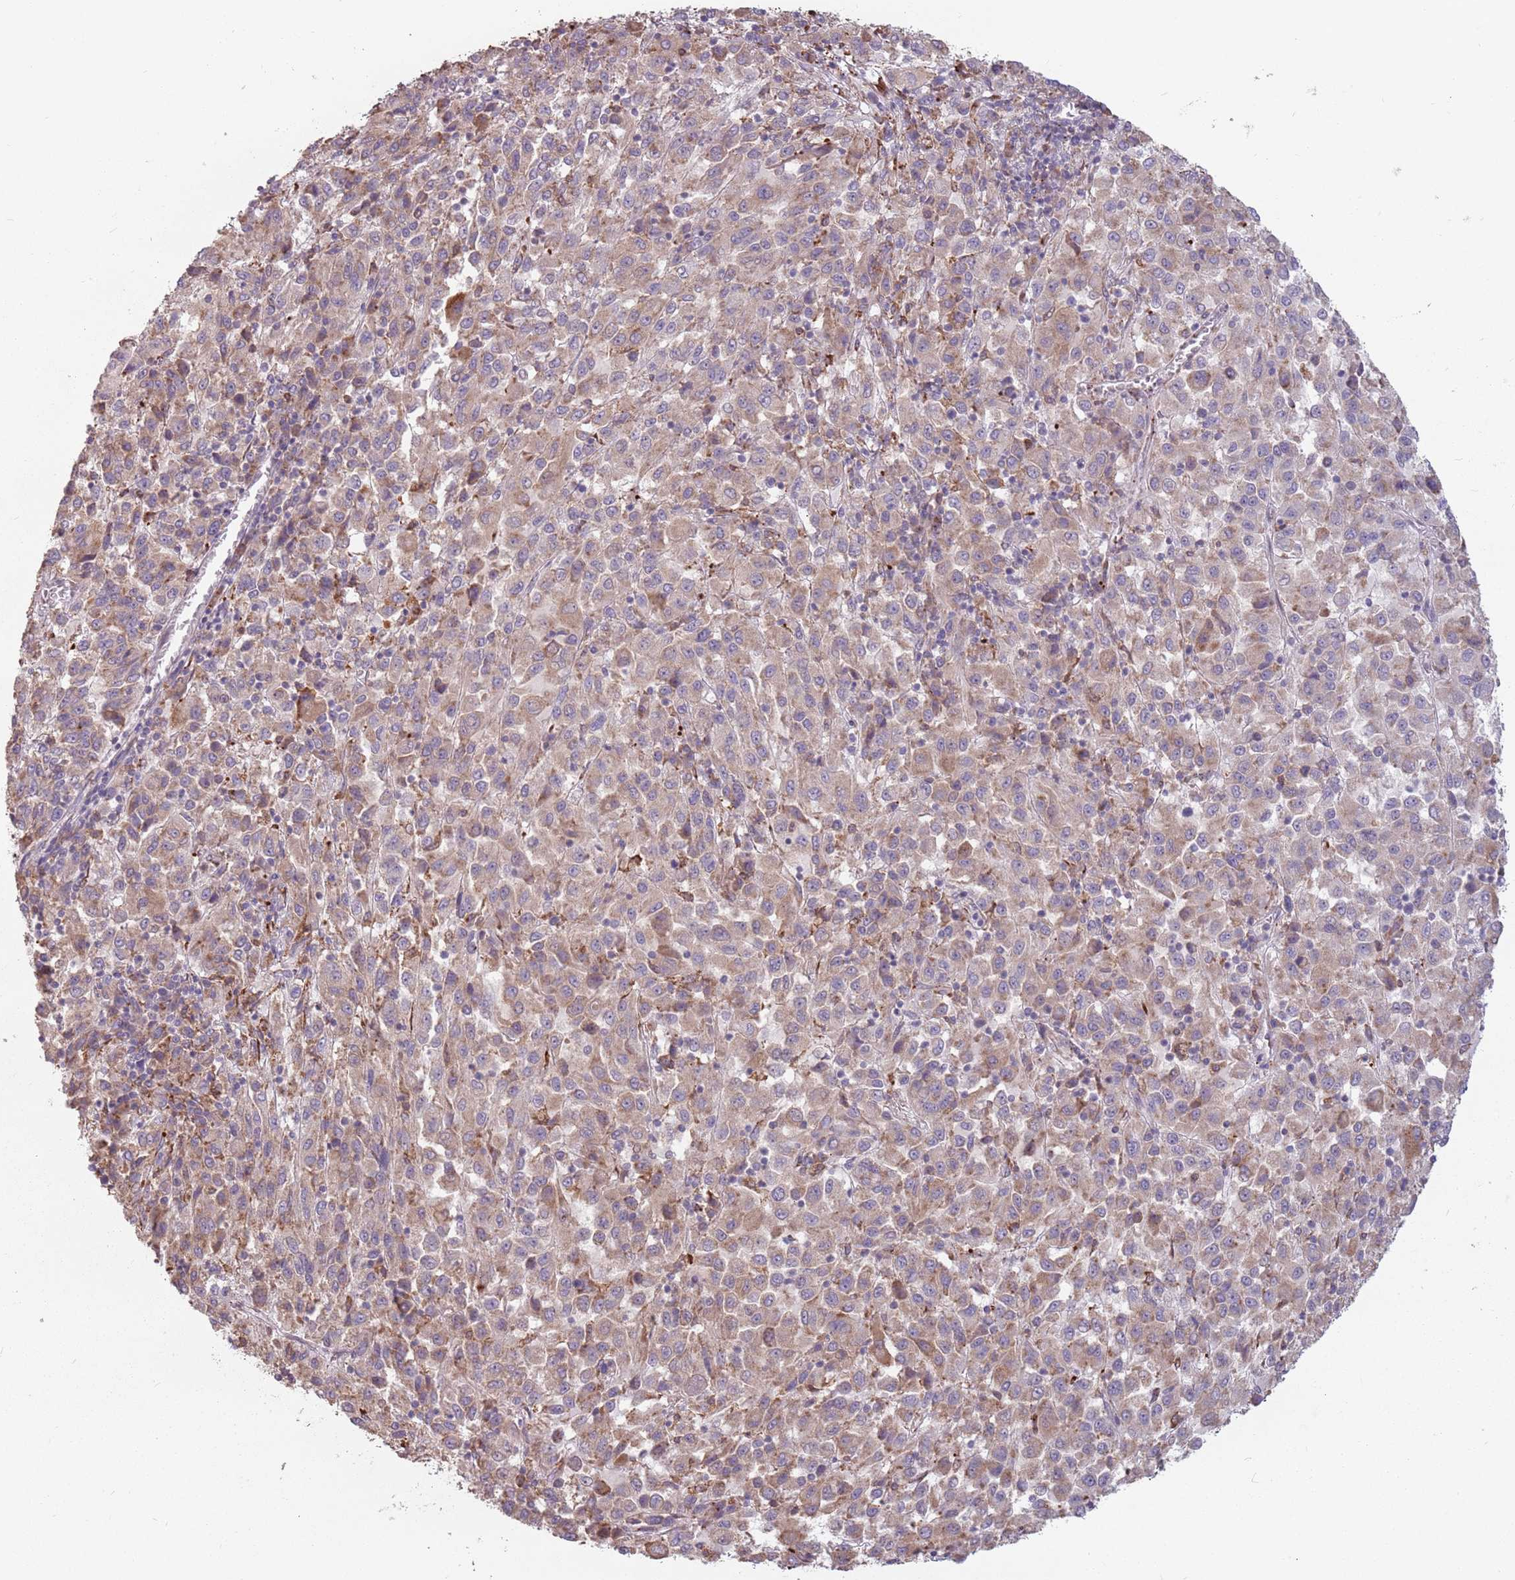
{"staining": {"intensity": "weak", "quantity": "25%-75%", "location": "cytoplasmic/membranous"}, "tissue": "melanoma", "cell_type": "Tumor cells", "image_type": "cancer", "snomed": [{"axis": "morphology", "description": "Malignant melanoma, Metastatic site"}, {"axis": "topography", "description": "Lung"}], "caption": "There is low levels of weak cytoplasmic/membranous staining in tumor cells of malignant melanoma (metastatic site), as demonstrated by immunohistochemical staining (brown color).", "gene": "RPS9", "patient": {"sex": "male", "age": 64}}